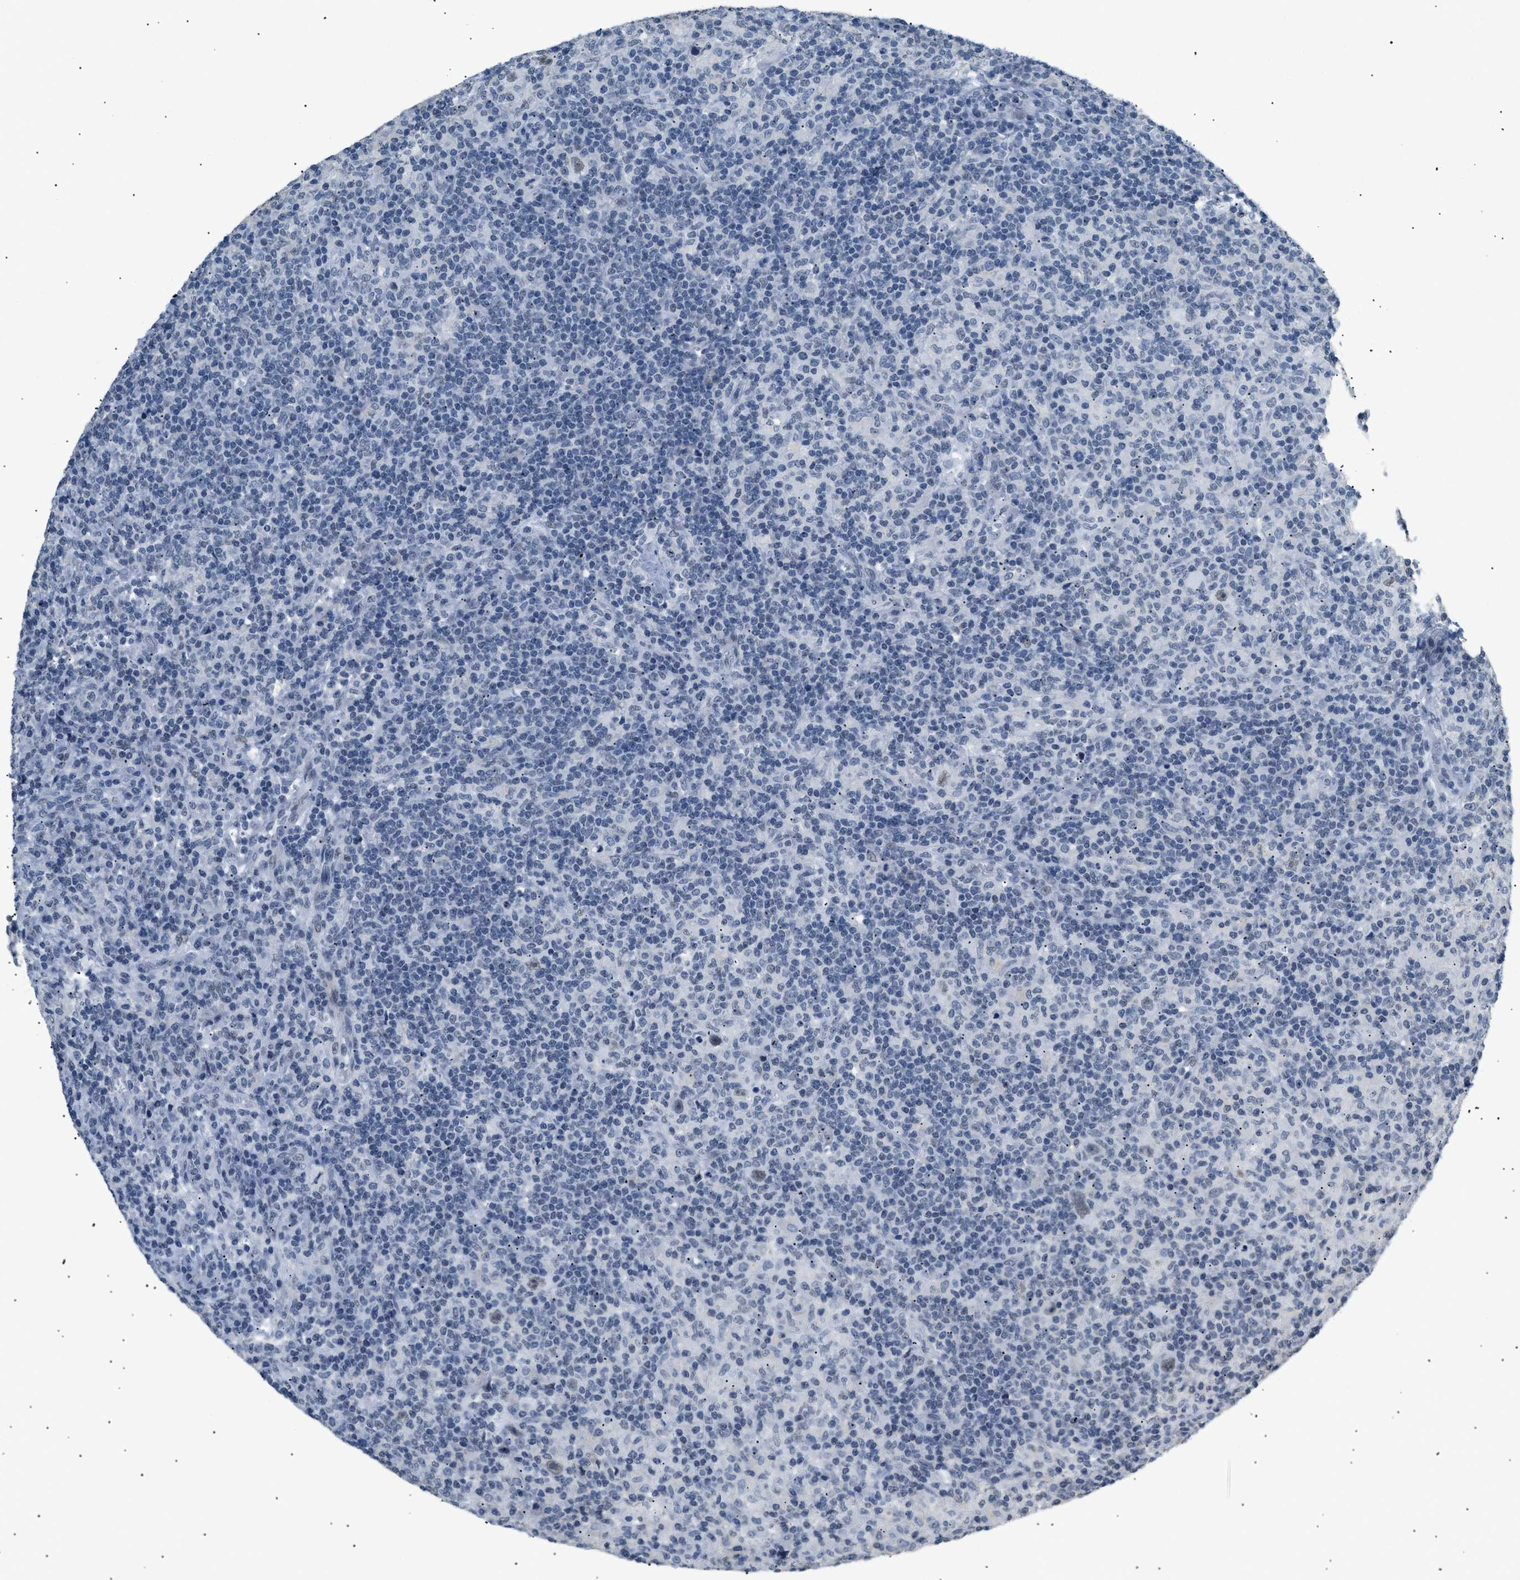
{"staining": {"intensity": "weak", "quantity": "<25%", "location": "nuclear"}, "tissue": "lymphoma", "cell_type": "Tumor cells", "image_type": "cancer", "snomed": [{"axis": "morphology", "description": "Hodgkin's disease, NOS"}, {"axis": "topography", "description": "Lymph node"}], "caption": "There is no significant staining in tumor cells of Hodgkin's disease.", "gene": "KCNC3", "patient": {"sex": "male", "age": 70}}